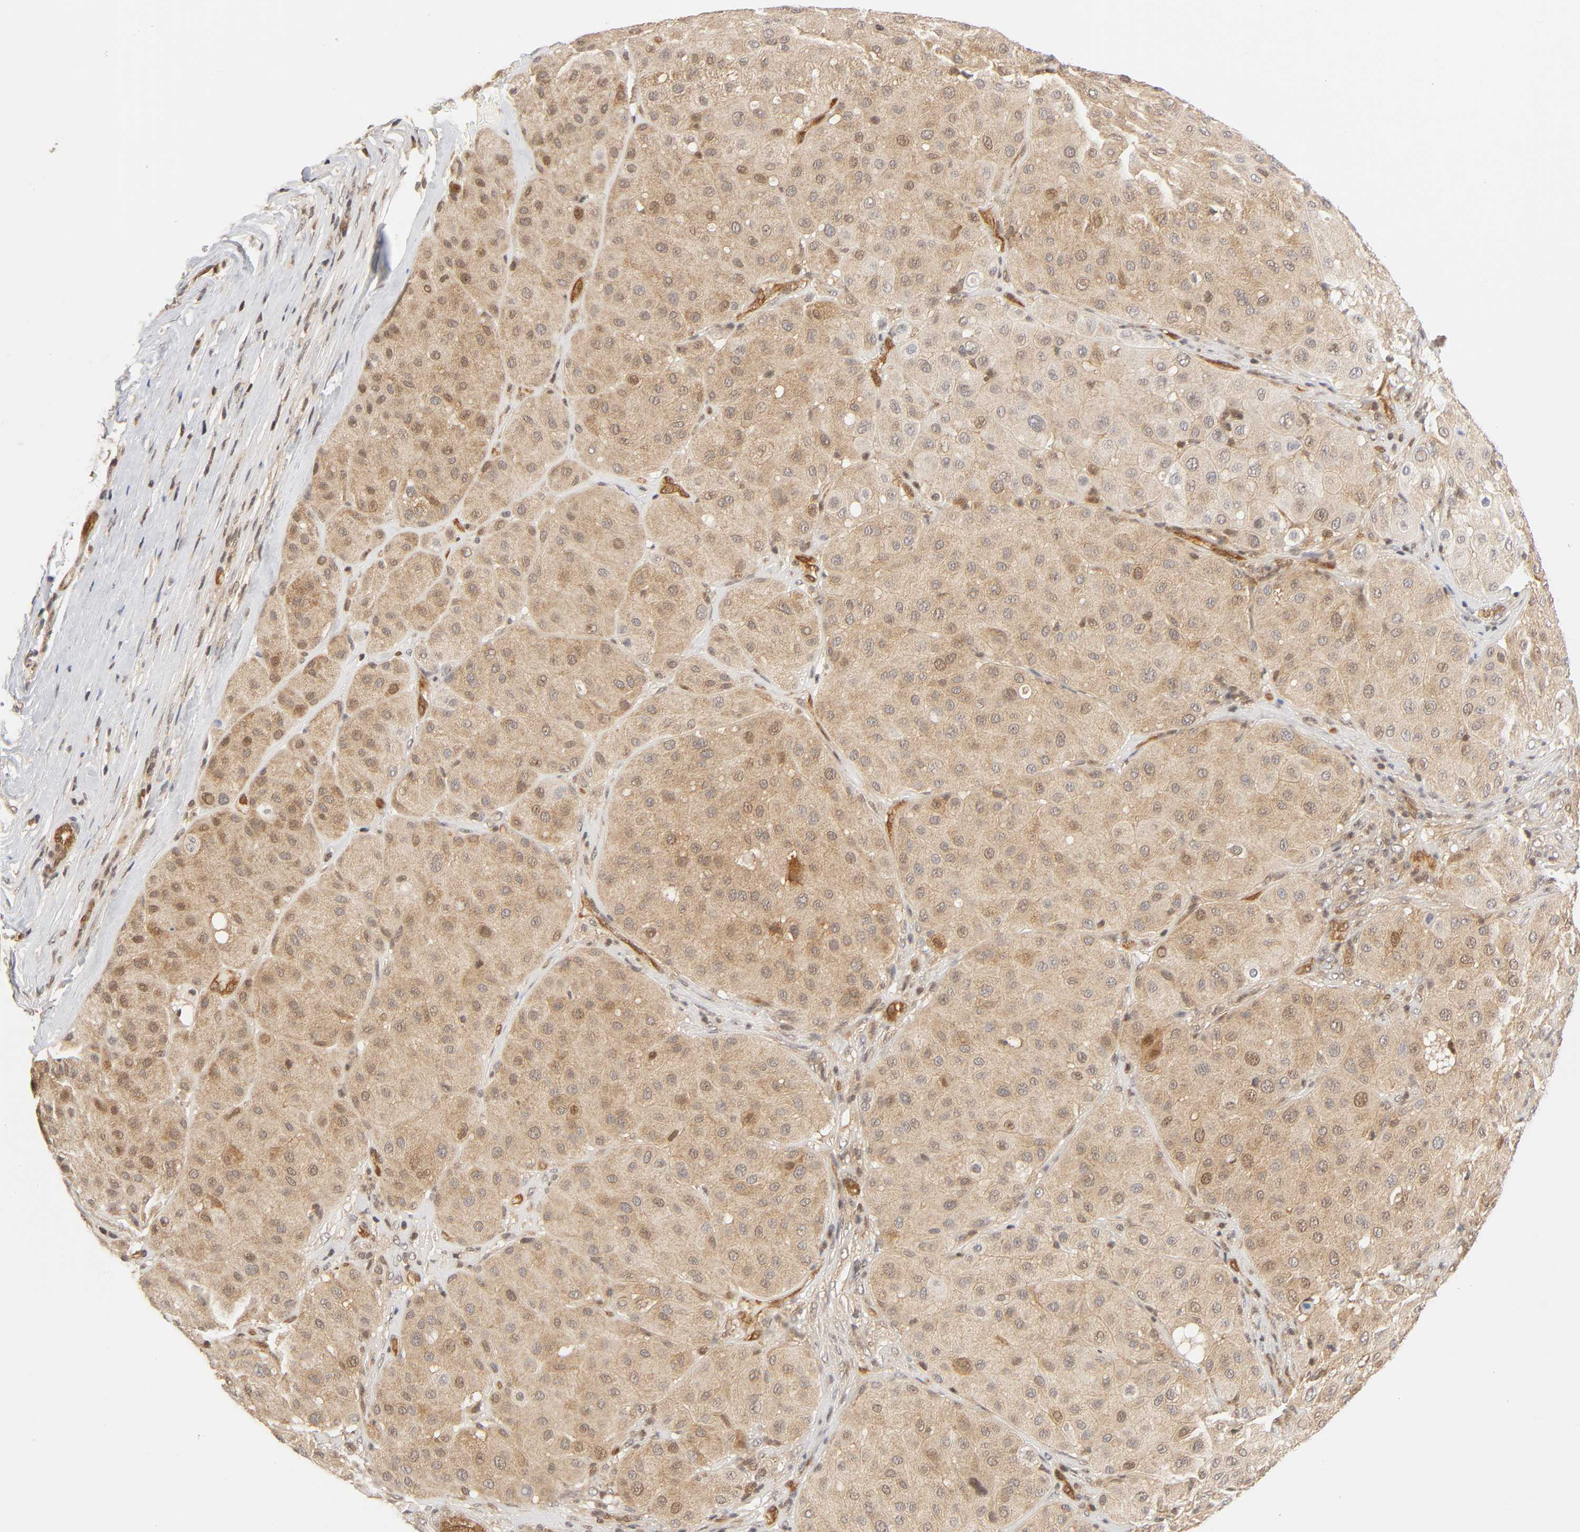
{"staining": {"intensity": "weak", "quantity": ">75%", "location": "cytoplasmic/membranous,nuclear"}, "tissue": "melanoma", "cell_type": "Tumor cells", "image_type": "cancer", "snomed": [{"axis": "morphology", "description": "Normal tissue, NOS"}, {"axis": "morphology", "description": "Malignant melanoma, Metastatic site"}, {"axis": "topography", "description": "Skin"}], "caption": "High-magnification brightfield microscopy of melanoma stained with DAB (3,3'-diaminobenzidine) (brown) and counterstained with hematoxylin (blue). tumor cells exhibit weak cytoplasmic/membranous and nuclear expression is identified in approximately>75% of cells. The protein of interest is stained brown, and the nuclei are stained in blue (DAB IHC with brightfield microscopy, high magnification).", "gene": "CDC37", "patient": {"sex": "male", "age": 41}}